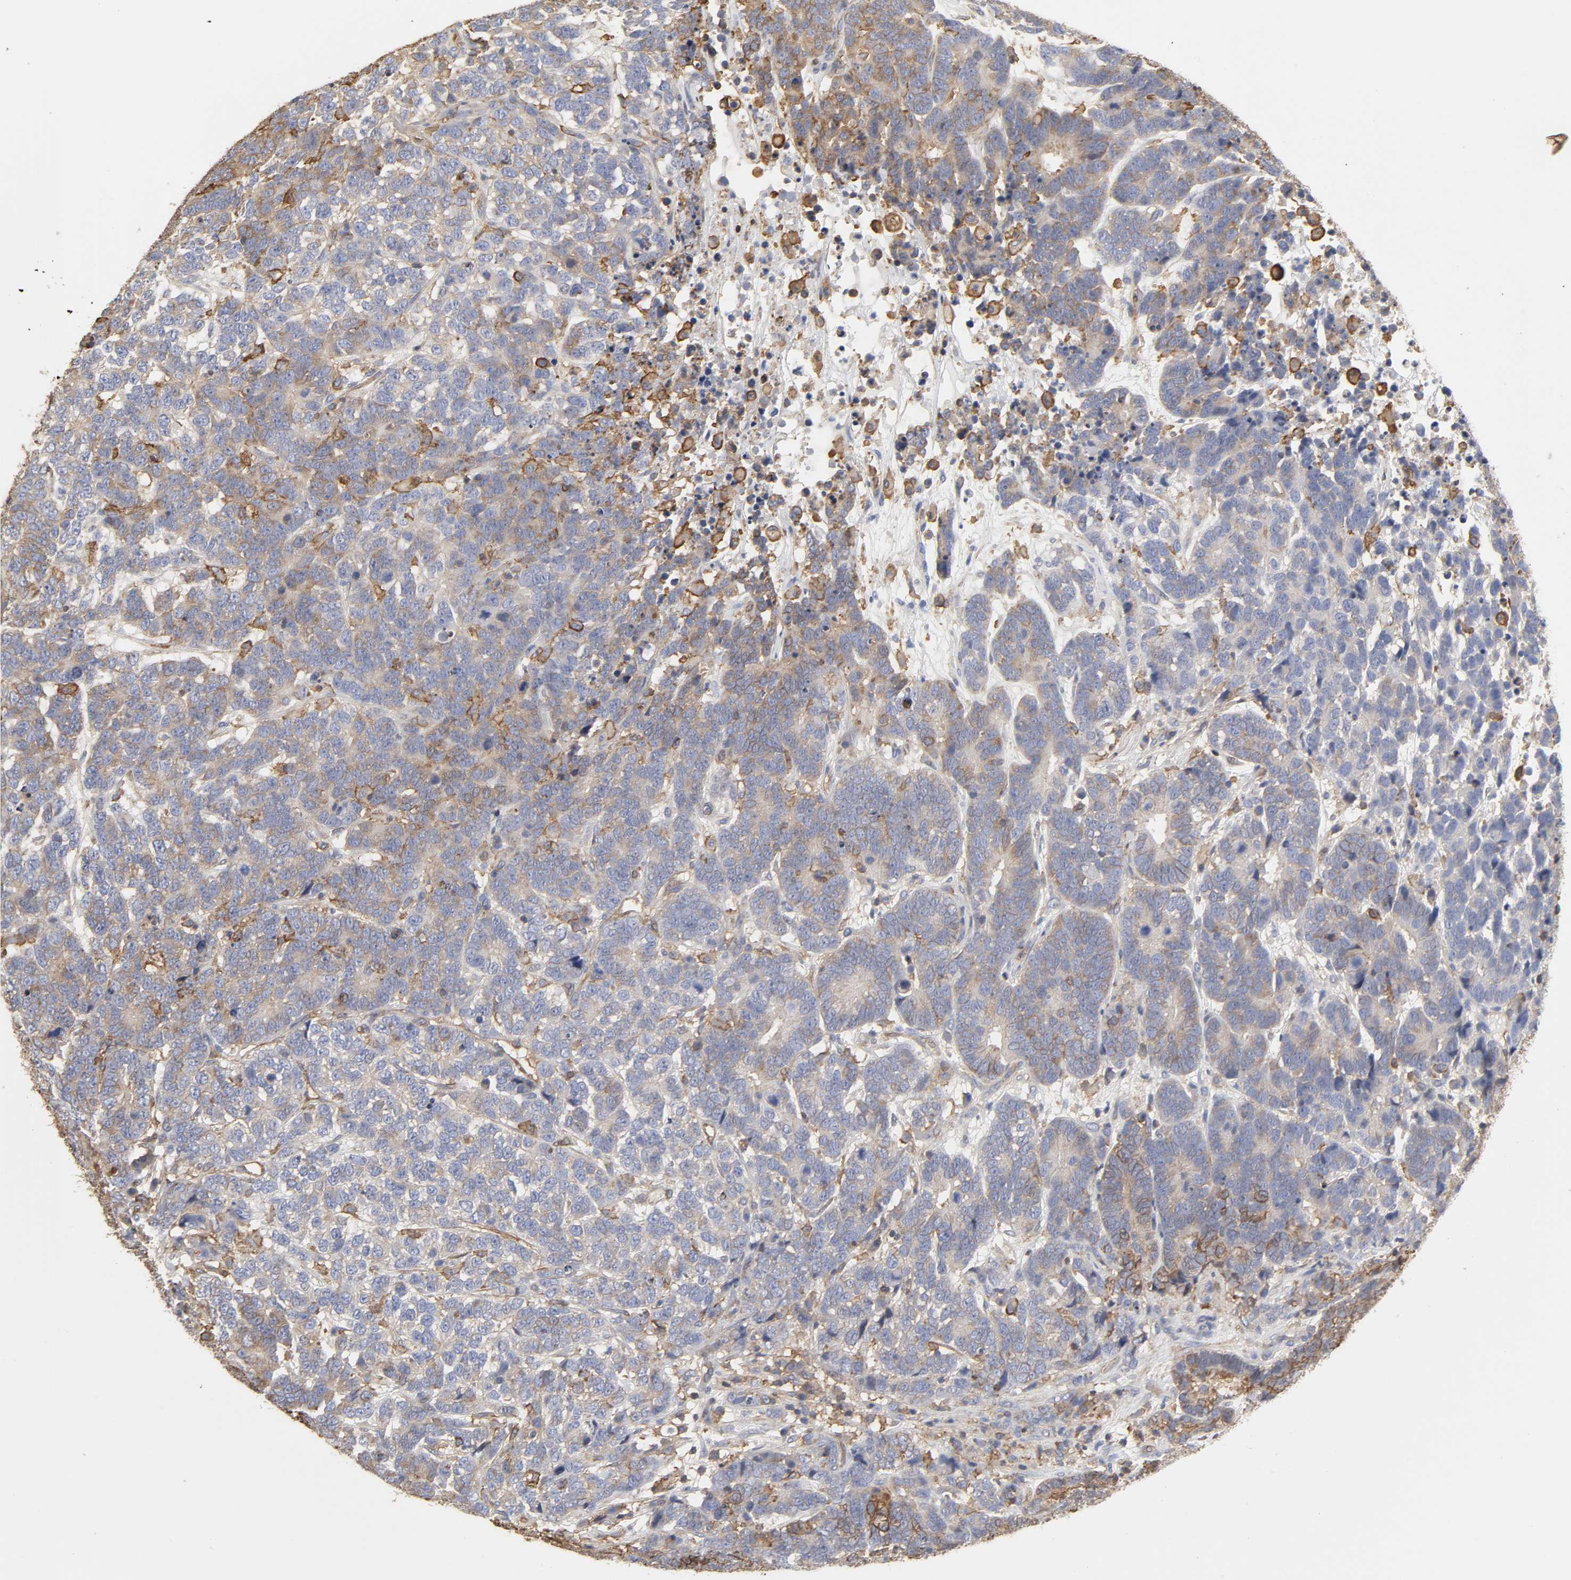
{"staining": {"intensity": "moderate", "quantity": "25%-75%", "location": "cytoplasmic/membranous"}, "tissue": "testis cancer", "cell_type": "Tumor cells", "image_type": "cancer", "snomed": [{"axis": "morphology", "description": "Carcinoma, Embryonal, NOS"}, {"axis": "topography", "description": "Testis"}], "caption": "Brown immunohistochemical staining in human testis embryonal carcinoma exhibits moderate cytoplasmic/membranous expression in approximately 25%-75% of tumor cells.", "gene": "ANXA2", "patient": {"sex": "male", "age": 26}}